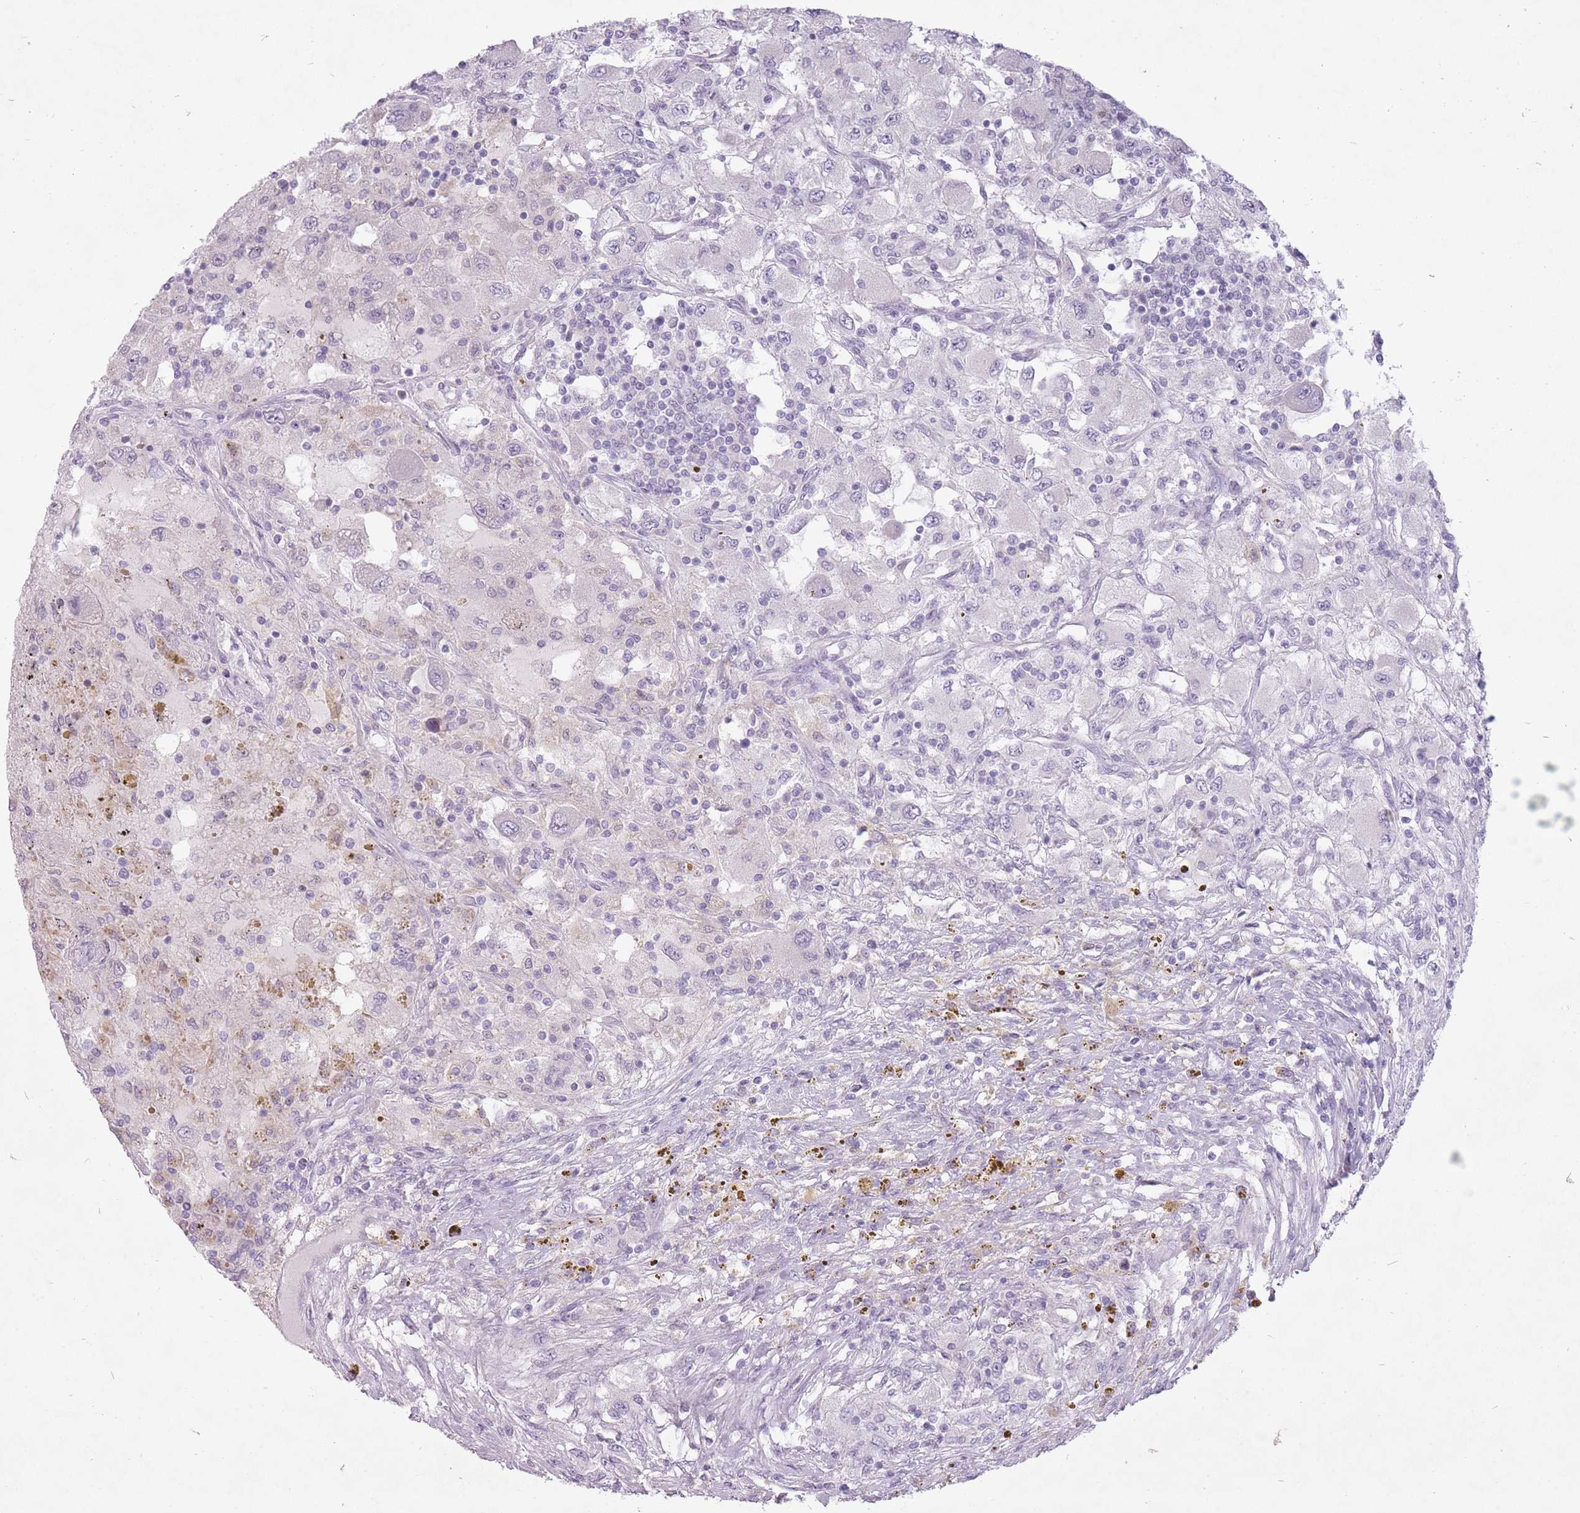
{"staining": {"intensity": "negative", "quantity": "none", "location": "none"}, "tissue": "renal cancer", "cell_type": "Tumor cells", "image_type": "cancer", "snomed": [{"axis": "morphology", "description": "Adenocarcinoma, NOS"}, {"axis": "topography", "description": "Kidney"}], "caption": "Tumor cells are negative for brown protein staining in renal adenocarcinoma.", "gene": "FAM43B", "patient": {"sex": "female", "age": 67}}